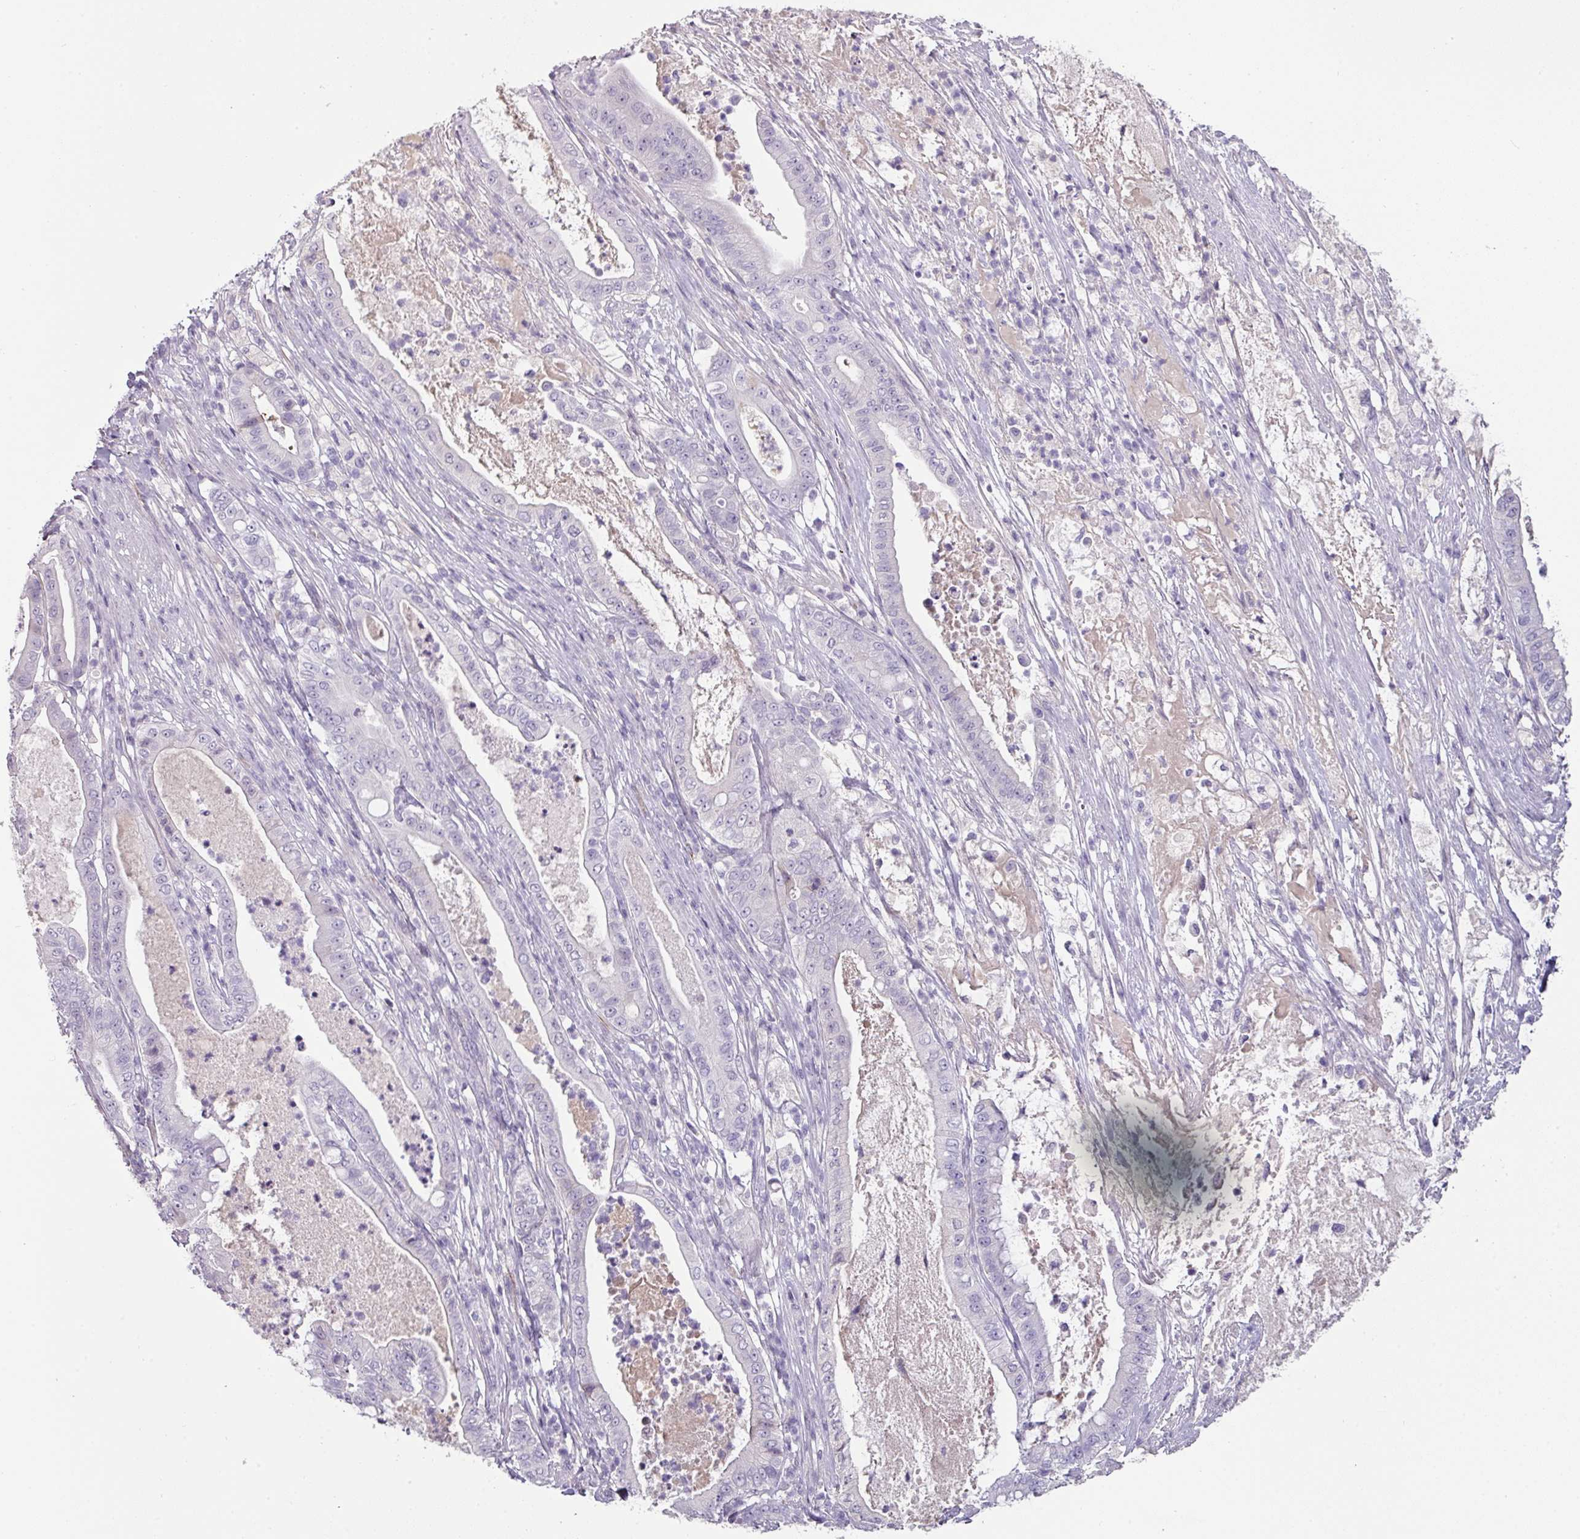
{"staining": {"intensity": "negative", "quantity": "none", "location": "none"}, "tissue": "pancreatic cancer", "cell_type": "Tumor cells", "image_type": "cancer", "snomed": [{"axis": "morphology", "description": "Adenocarcinoma, NOS"}, {"axis": "topography", "description": "Pancreas"}], "caption": "Immunohistochemistry of adenocarcinoma (pancreatic) exhibits no staining in tumor cells.", "gene": "EYA3", "patient": {"sex": "male", "age": 71}}